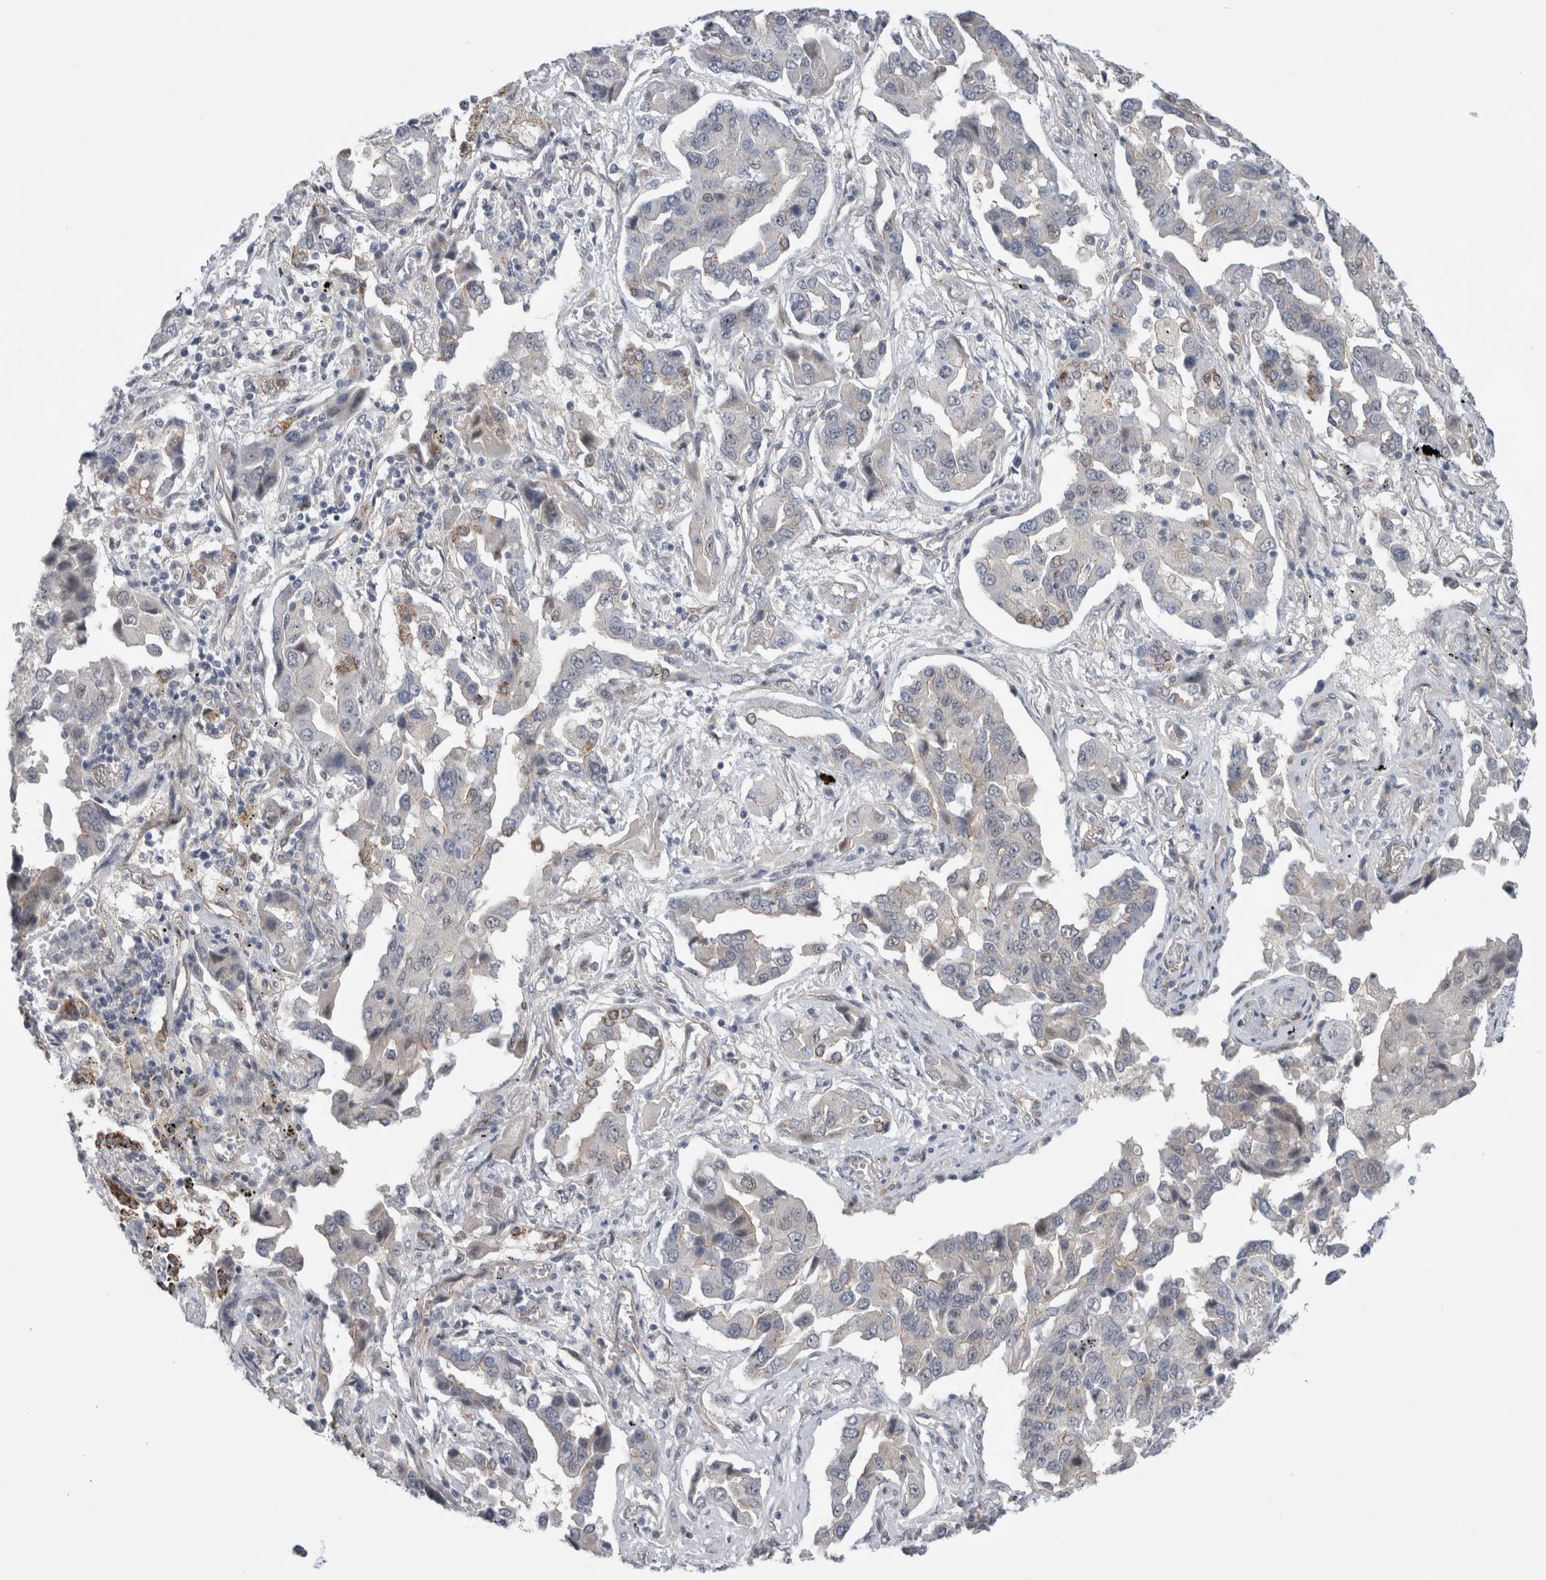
{"staining": {"intensity": "negative", "quantity": "none", "location": "none"}, "tissue": "lung cancer", "cell_type": "Tumor cells", "image_type": "cancer", "snomed": [{"axis": "morphology", "description": "Adenocarcinoma, NOS"}, {"axis": "topography", "description": "Lung"}], "caption": "The histopathology image demonstrates no staining of tumor cells in adenocarcinoma (lung).", "gene": "TAFA5", "patient": {"sex": "female", "age": 65}}